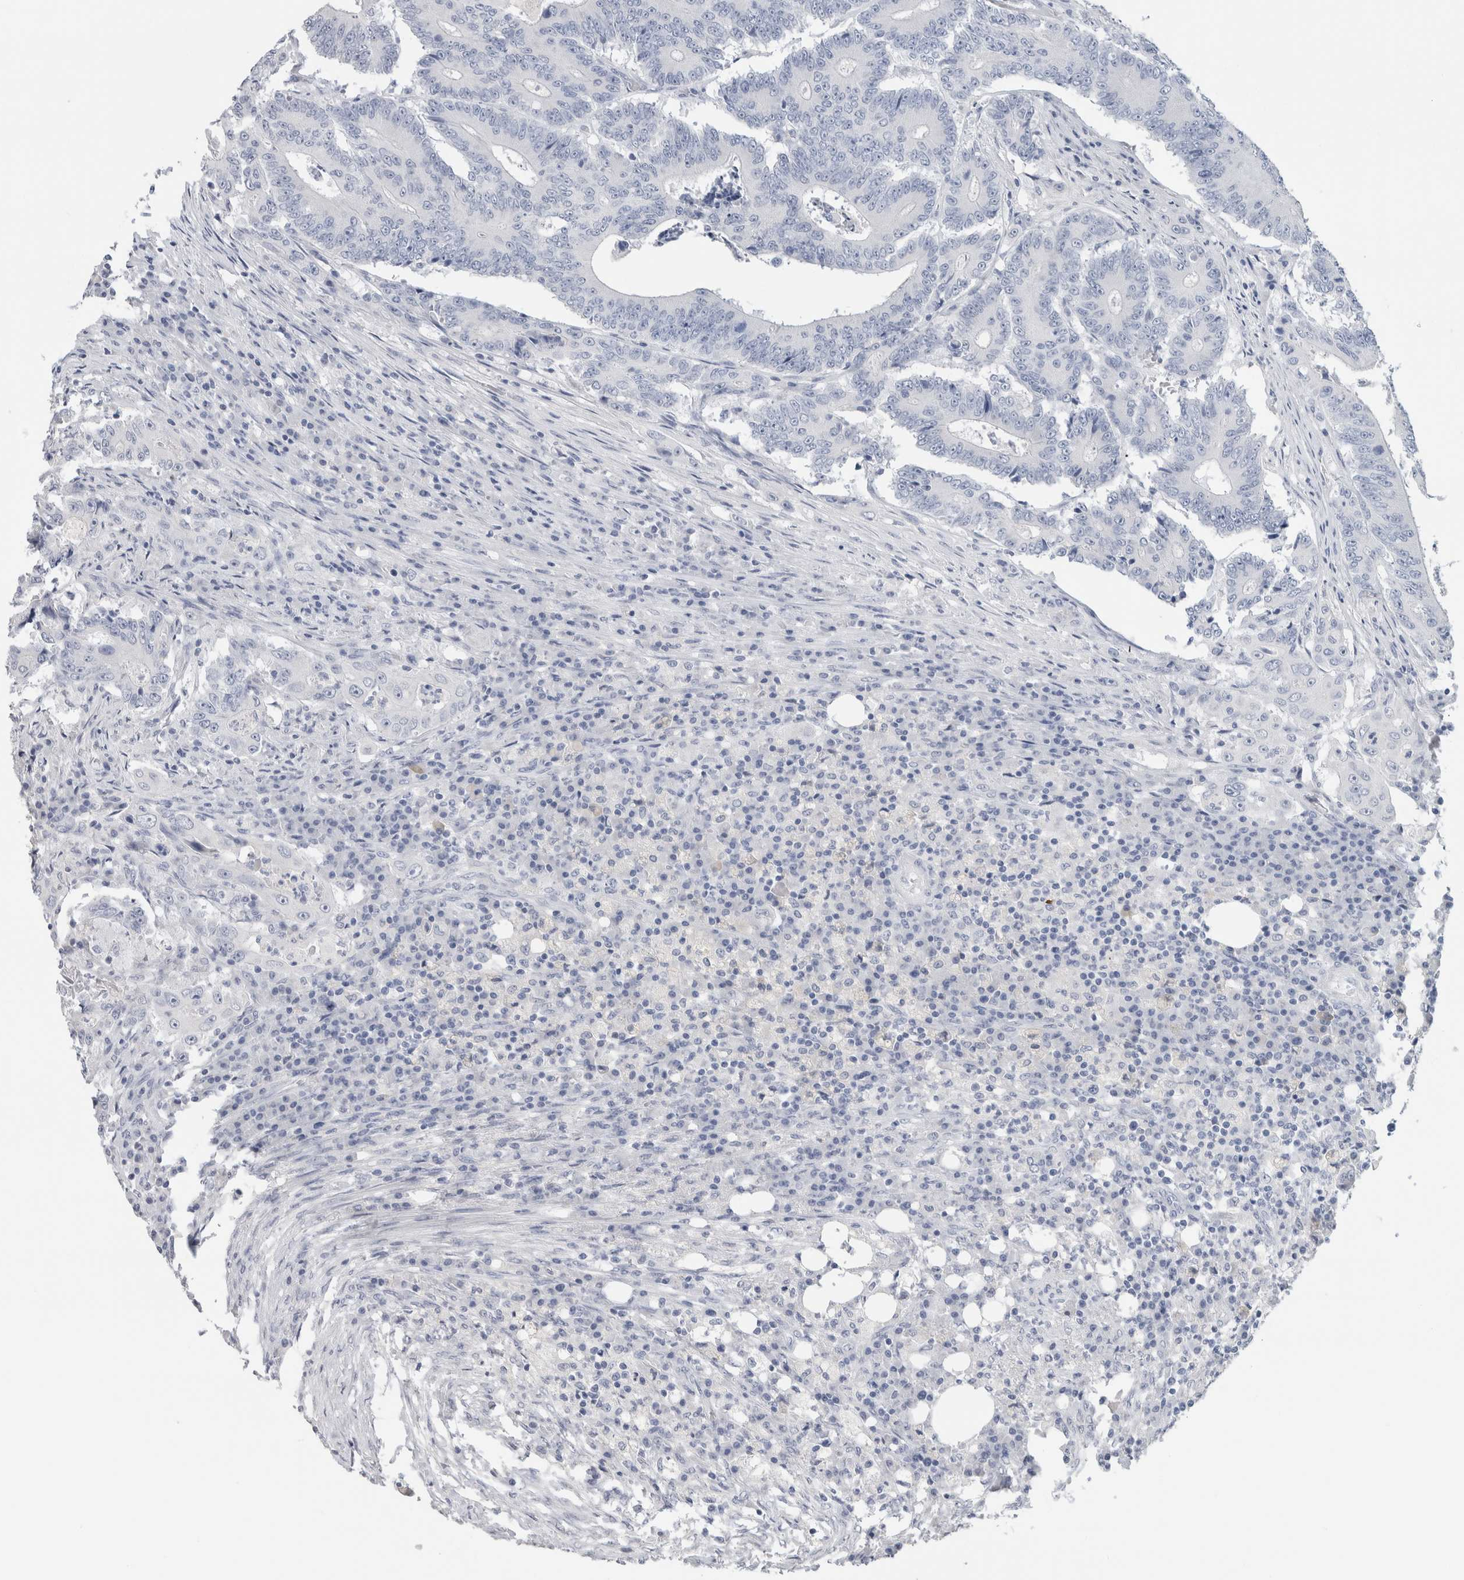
{"staining": {"intensity": "negative", "quantity": "none", "location": "none"}, "tissue": "colorectal cancer", "cell_type": "Tumor cells", "image_type": "cancer", "snomed": [{"axis": "morphology", "description": "Adenocarcinoma, NOS"}, {"axis": "topography", "description": "Colon"}], "caption": "Immunohistochemical staining of human colorectal adenocarcinoma displays no significant positivity in tumor cells.", "gene": "BCAN", "patient": {"sex": "male", "age": 83}}